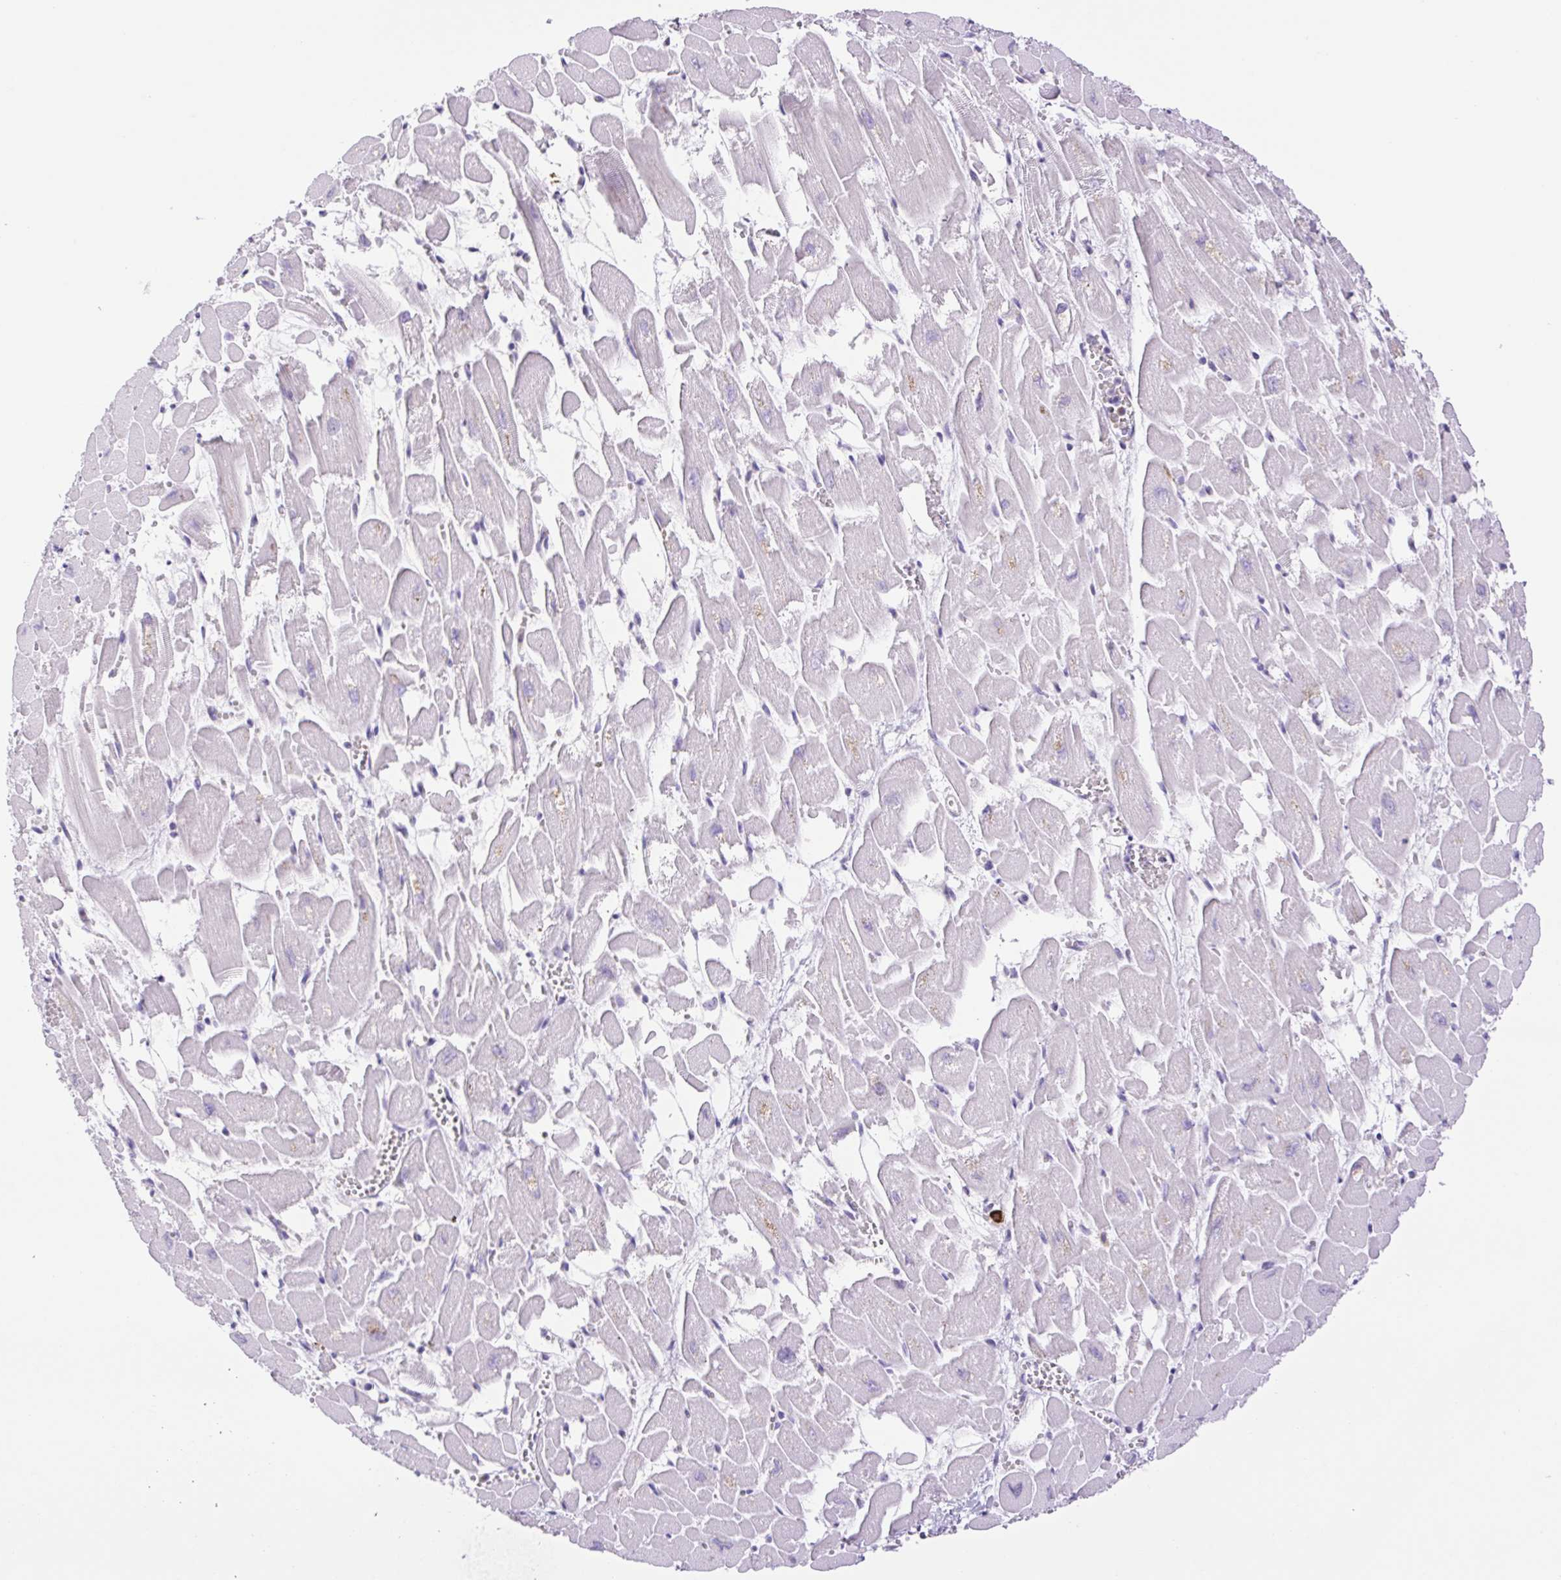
{"staining": {"intensity": "negative", "quantity": "none", "location": "none"}, "tissue": "heart muscle", "cell_type": "Cardiomyocytes", "image_type": "normal", "snomed": [{"axis": "morphology", "description": "Normal tissue, NOS"}, {"axis": "topography", "description": "Heart"}], "caption": "Micrograph shows no significant protein positivity in cardiomyocytes of benign heart muscle.", "gene": "FAM177B", "patient": {"sex": "female", "age": 52}}